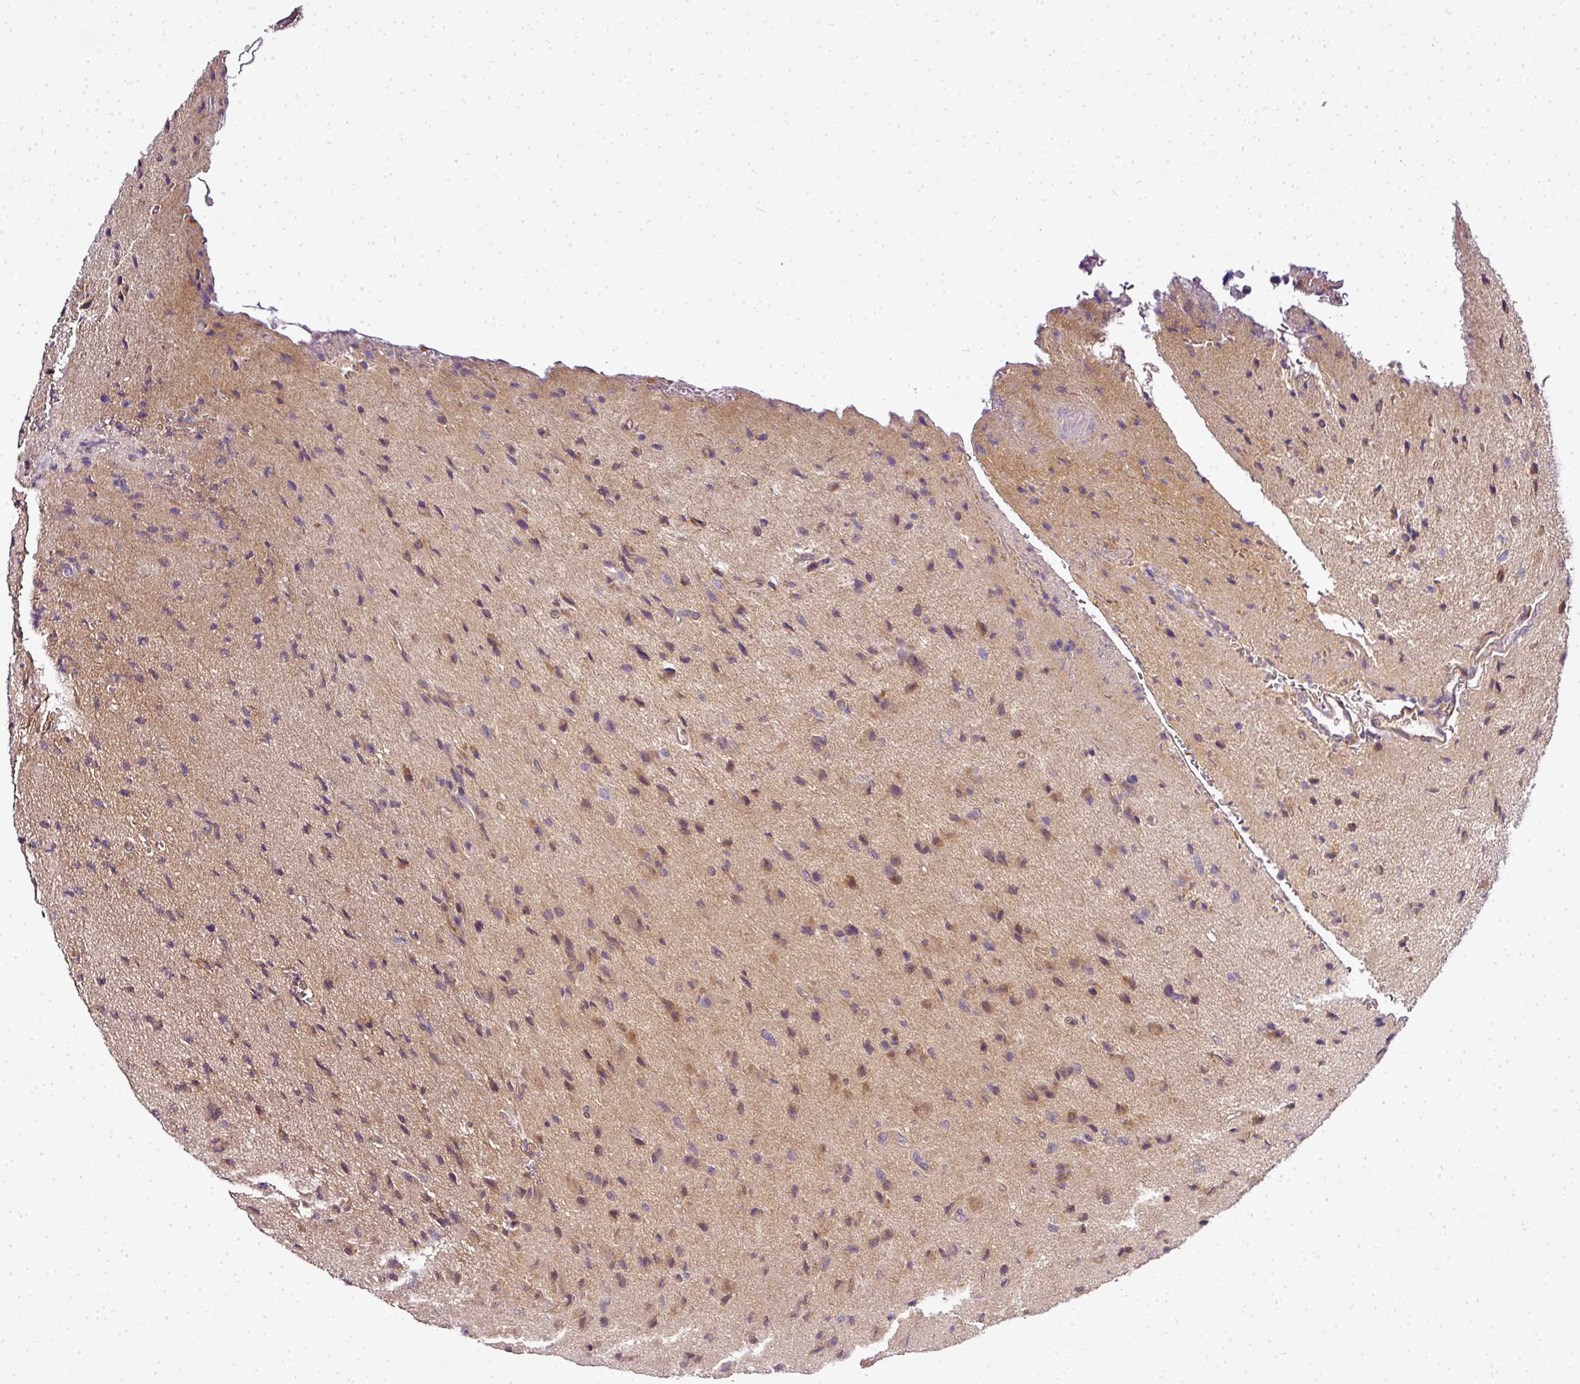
{"staining": {"intensity": "moderate", "quantity": "<25%", "location": "cytoplasmic/membranous"}, "tissue": "glioma", "cell_type": "Tumor cells", "image_type": "cancer", "snomed": [{"axis": "morphology", "description": "Glioma, malignant, High grade"}, {"axis": "topography", "description": "Brain"}], "caption": "This micrograph exhibits glioma stained with IHC to label a protein in brown. The cytoplasmic/membranous of tumor cells show moderate positivity for the protein. Nuclei are counter-stained blue.", "gene": "ADH5", "patient": {"sex": "male", "age": 36}}